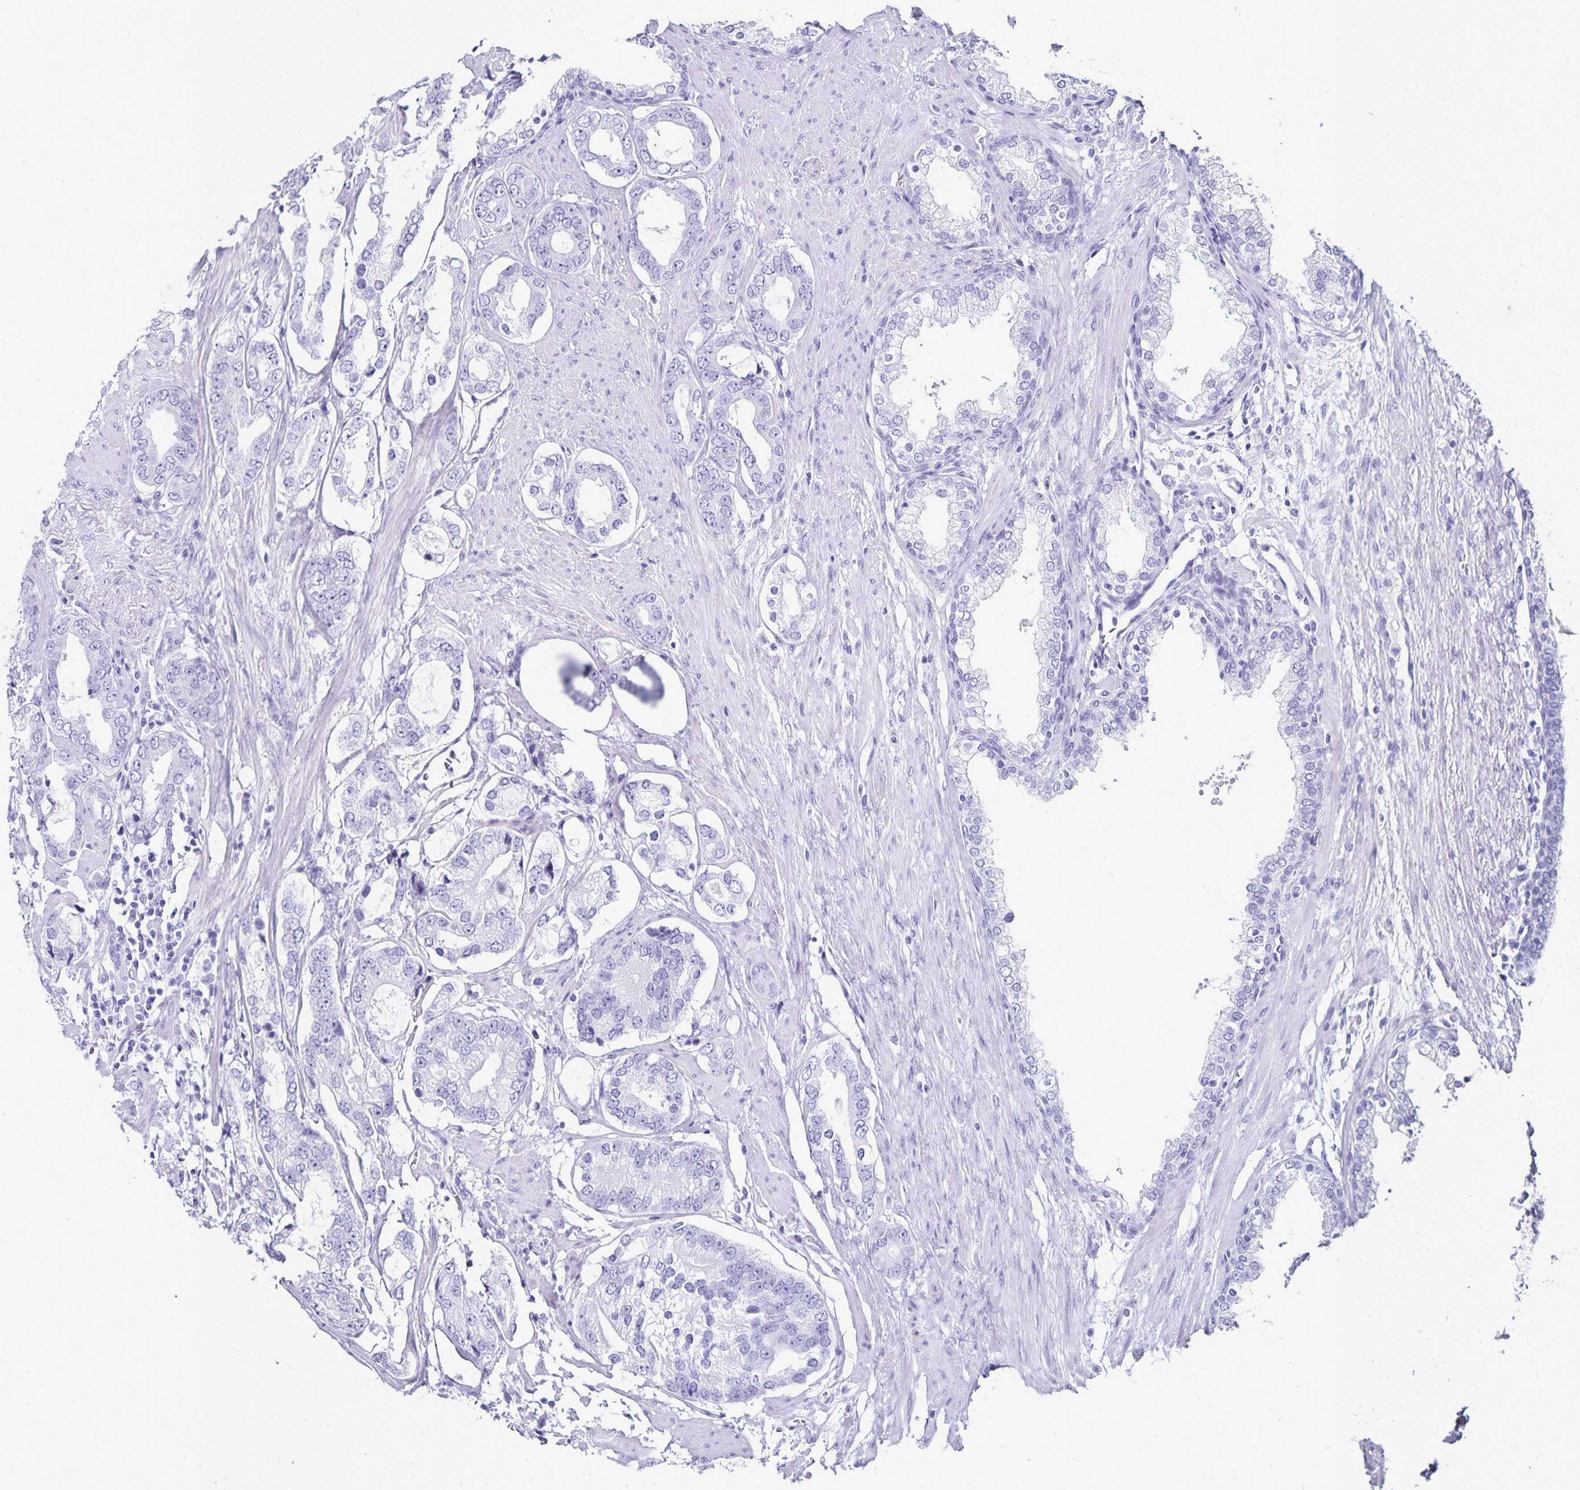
{"staining": {"intensity": "negative", "quantity": "none", "location": "none"}, "tissue": "prostate cancer", "cell_type": "Tumor cells", "image_type": "cancer", "snomed": [{"axis": "morphology", "description": "Adenocarcinoma, High grade"}, {"axis": "topography", "description": "Prostate"}], "caption": "Tumor cells are negative for protein expression in human prostate cancer (adenocarcinoma (high-grade)). (IHC, brightfield microscopy, high magnification).", "gene": "GIP", "patient": {"sex": "male", "age": 75}}